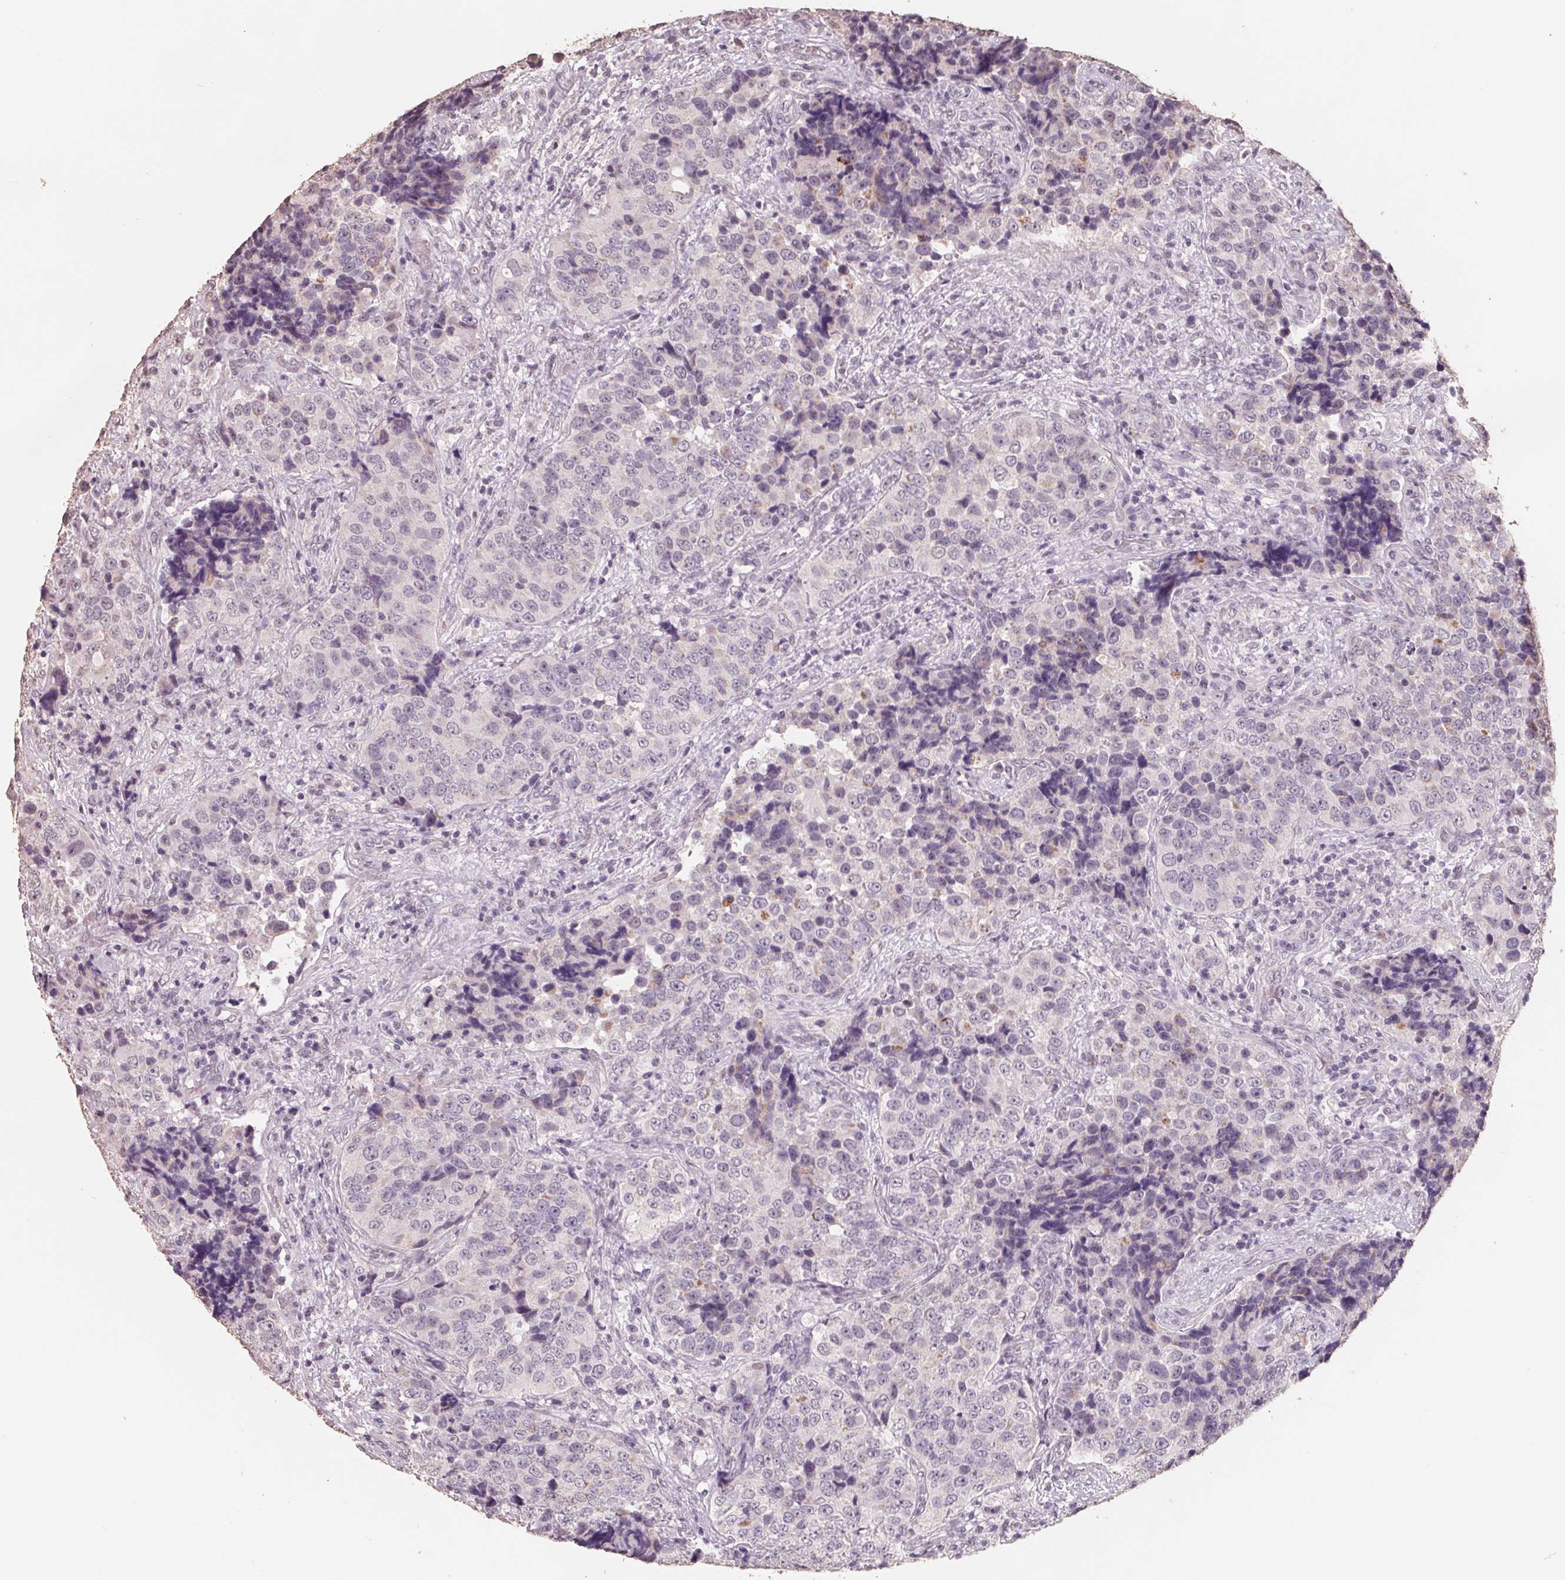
{"staining": {"intensity": "moderate", "quantity": "<25%", "location": "cytoplasmic/membranous"}, "tissue": "urothelial cancer", "cell_type": "Tumor cells", "image_type": "cancer", "snomed": [{"axis": "morphology", "description": "Urothelial carcinoma, NOS"}, {"axis": "topography", "description": "Urinary bladder"}], "caption": "Tumor cells display low levels of moderate cytoplasmic/membranous expression in about <25% of cells in human transitional cell carcinoma.", "gene": "FTCD", "patient": {"sex": "male", "age": 52}}